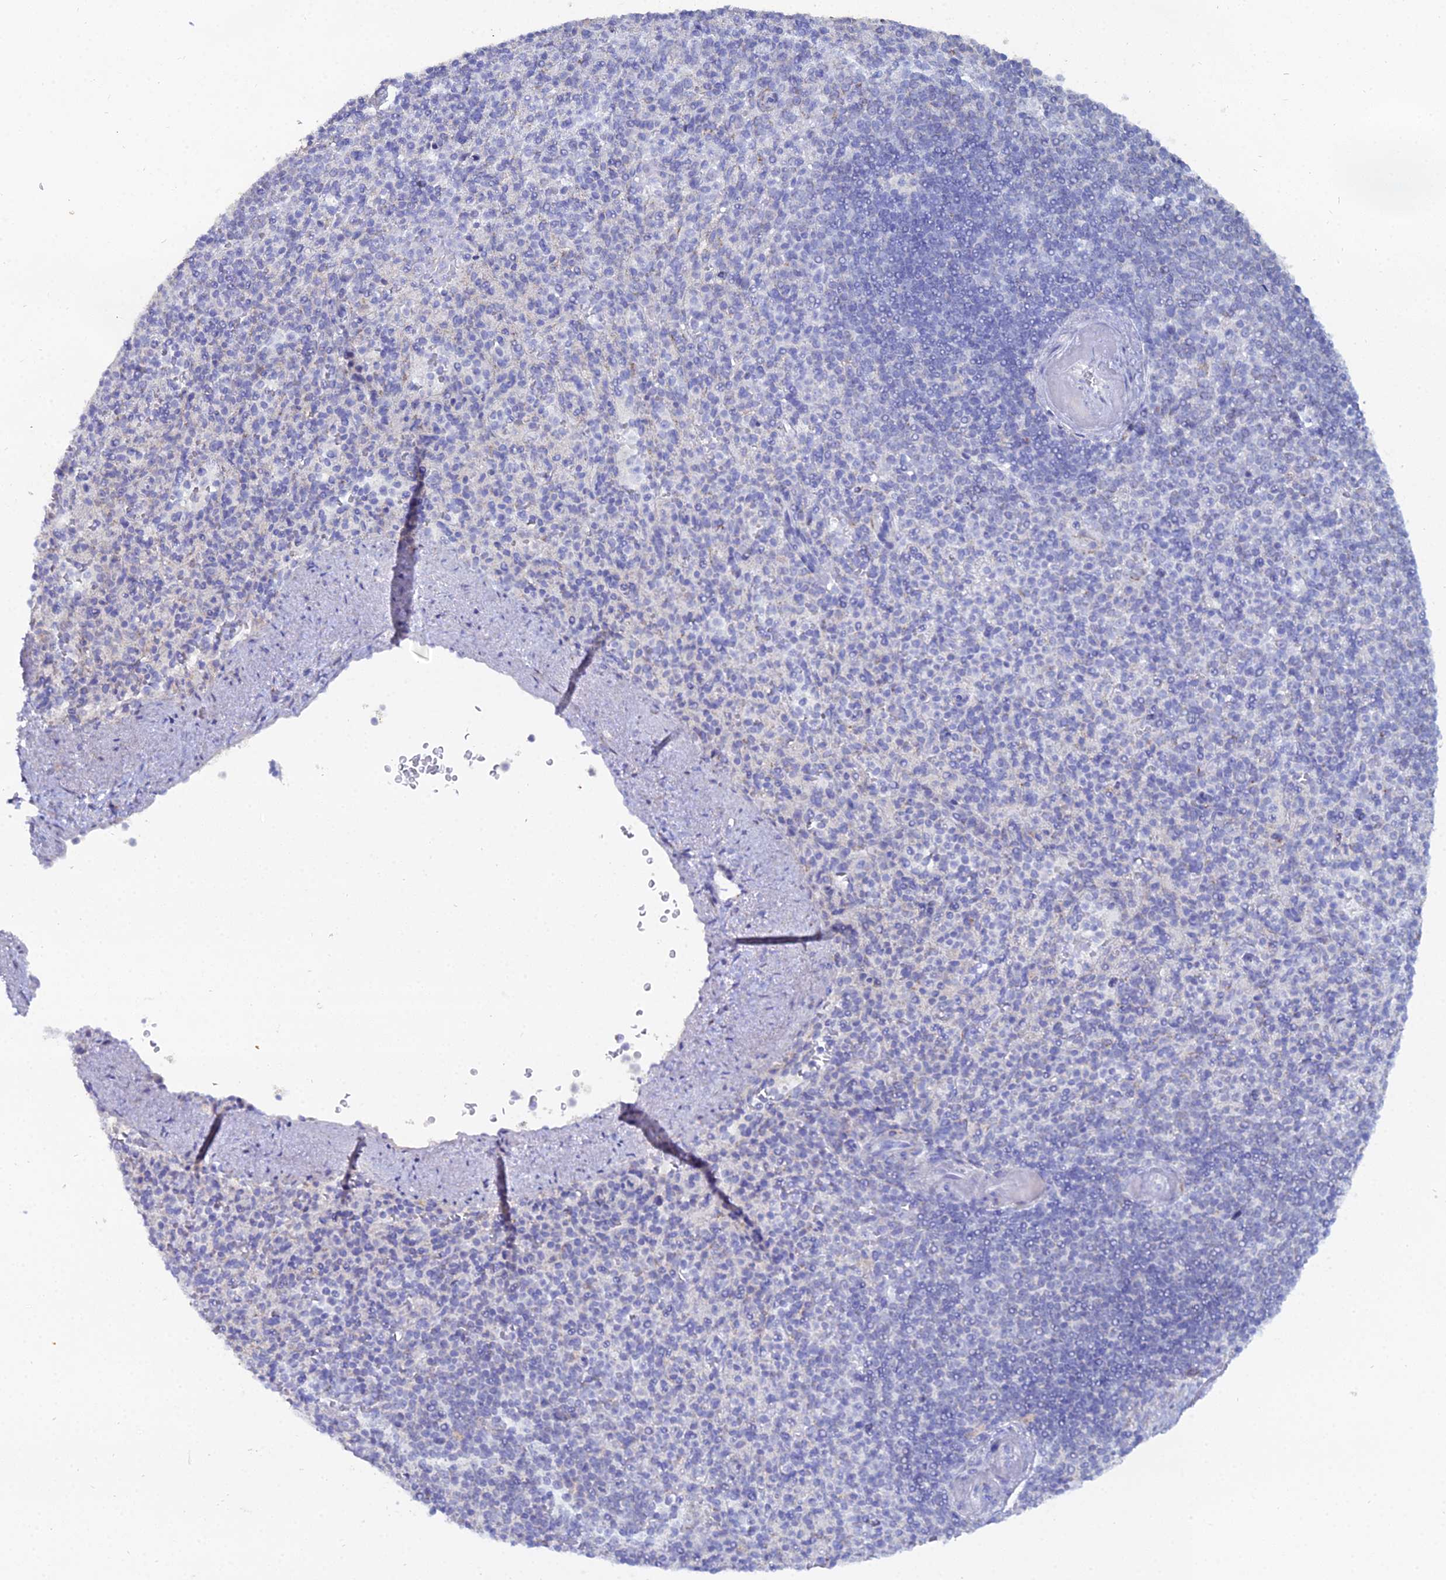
{"staining": {"intensity": "weak", "quantity": "<25%", "location": "cytoplasmic/membranous"}, "tissue": "spleen", "cell_type": "Cells in red pulp", "image_type": "normal", "snomed": [{"axis": "morphology", "description": "Normal tissue, NOS"}, {"axis": "topography", "description": "Spleen"}], "caption": "Micrograph shows no significant protein positivity in cells in red pulp of unremarkable spleen.", "gene": "DHX34", "patient": {"sex": "female", "age": 74}}